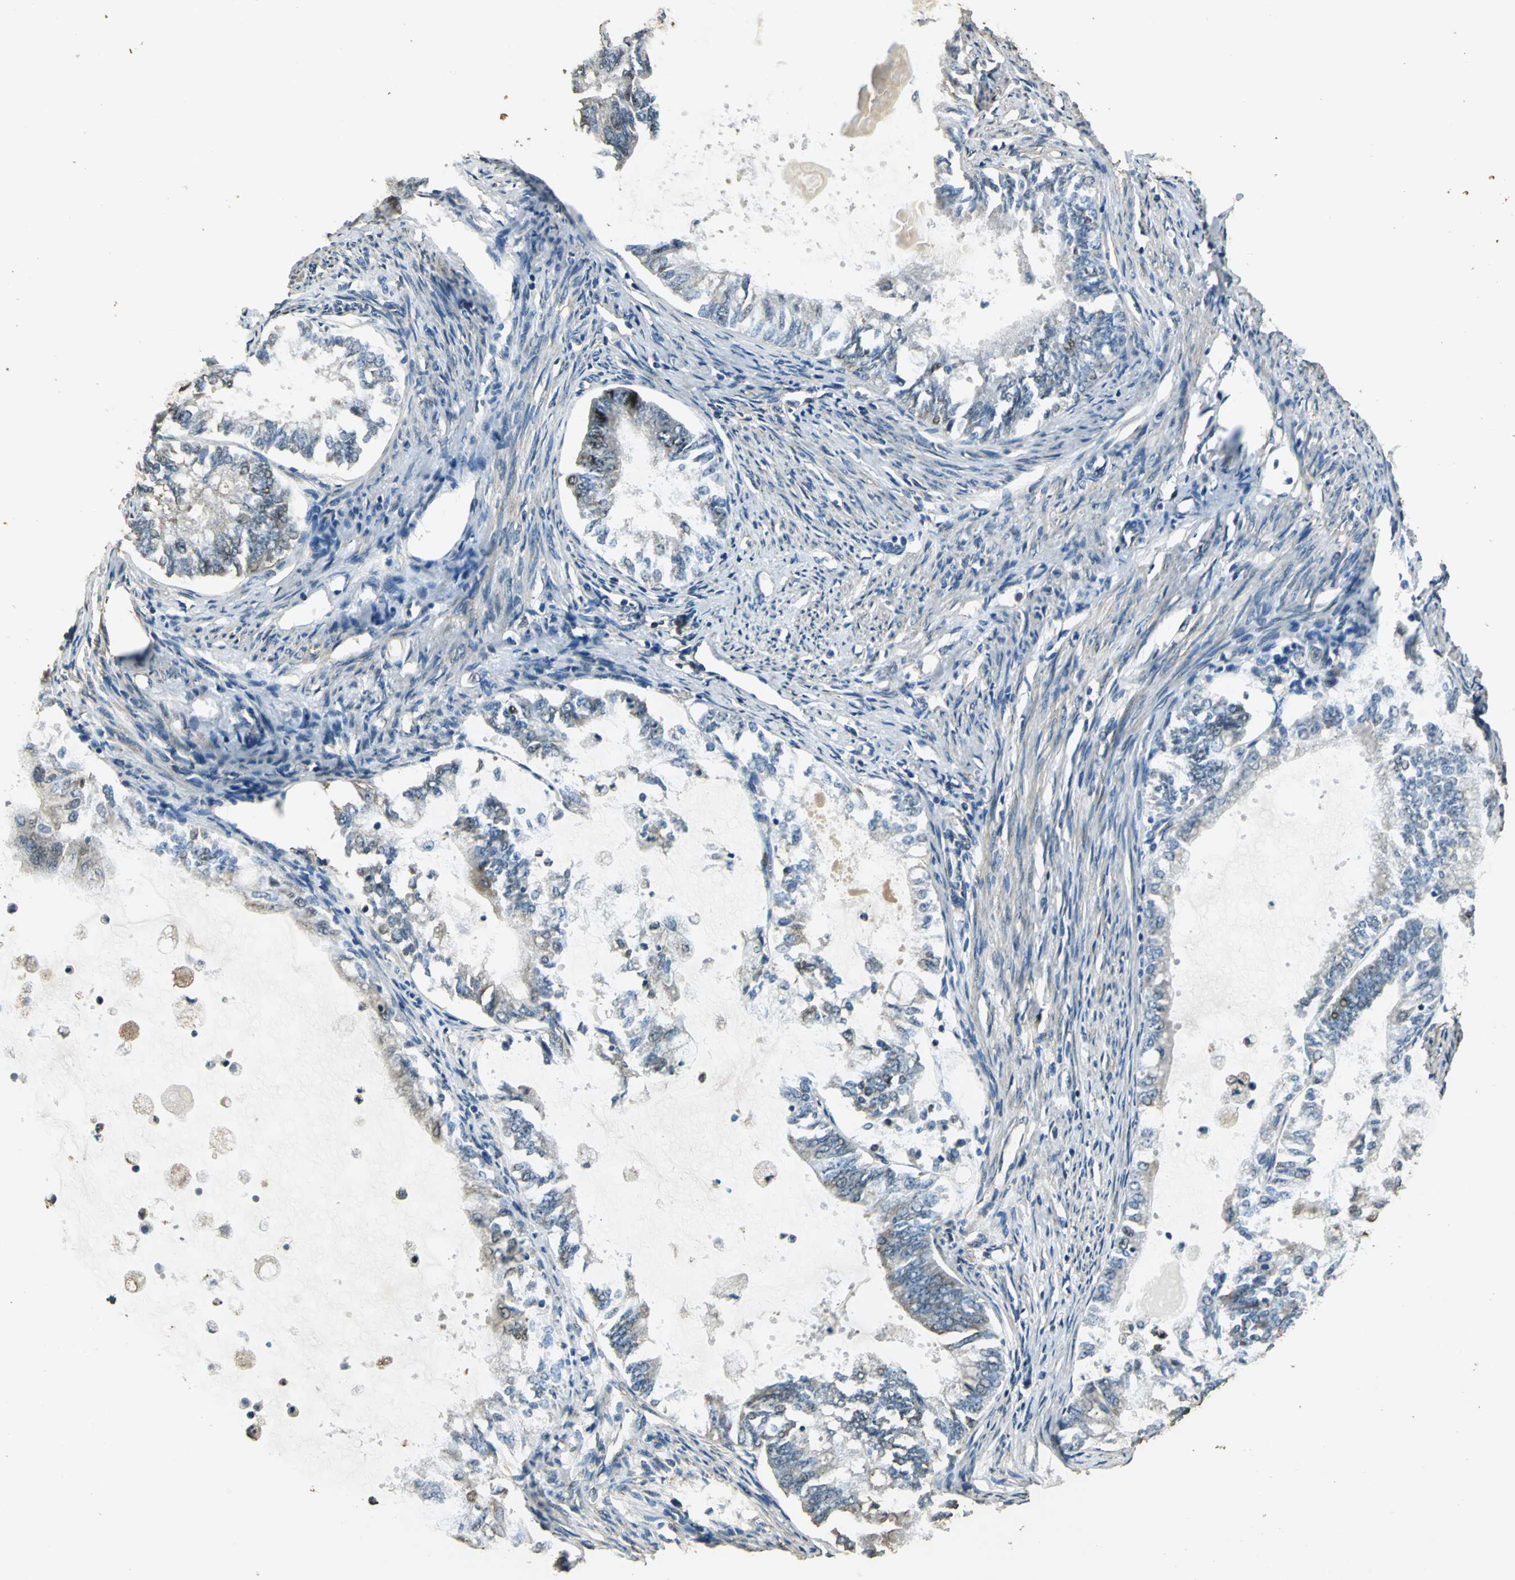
{"staining": {"intensity": "weak", "quantity": "25%-75%", "location": "cytoplasmic/membranous"}, "tissue": "endometrial cancer", "cell_type": "Tumor cells", "image_type": "cancer", "snomed": [{"axis": "morphology", "description": "Adenocarcinoma, NOS"}, {"axis": "topography", "description": "Endometrium"}], "caption": "A brown stain shows weak cytoplasmic/membranous staining of a protein in adenocarcinoma (endometrial) tumor cells.", "gene": "TMPRSS4", "patient": {"sex": "female", "age": 86}}